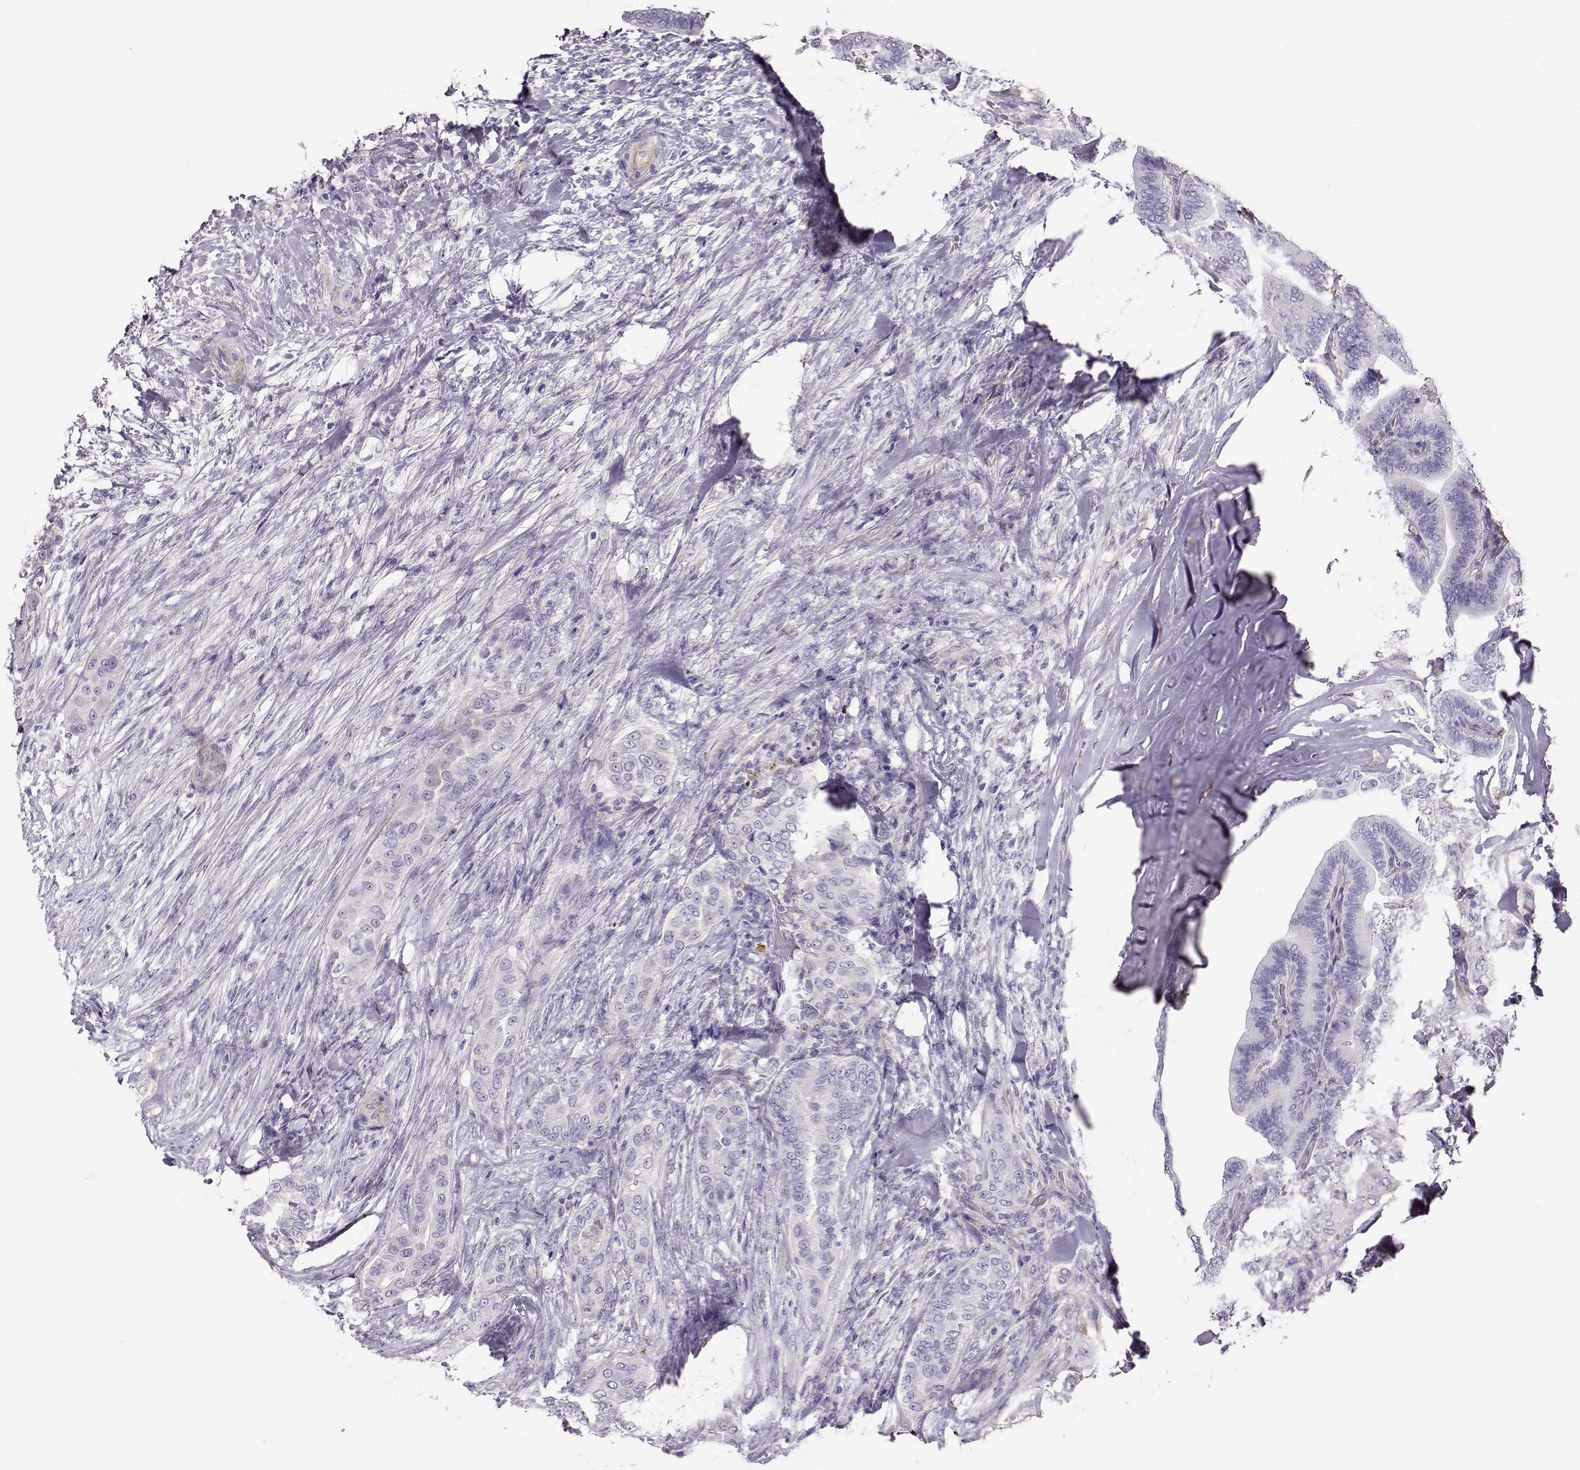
{"staining": {"intensity": "negative", "quantity": "none", "location": "none"}, "tissue": "thyroid cancer", "cell_type": "Tumor cells", "image_type": "cancer", "snomed": [{"axis": "morphology", "description": "Papillary adenocarcinoma, NOS"}, {"axis": "topography", "description": "Thyroid gland"}], "caption": "DAB immunohistochemical staining of human thyroid cancer displays no significant expression in tumor cells.", "gene": "RBM44", "patient": {"sex": "male", "age": 61}}